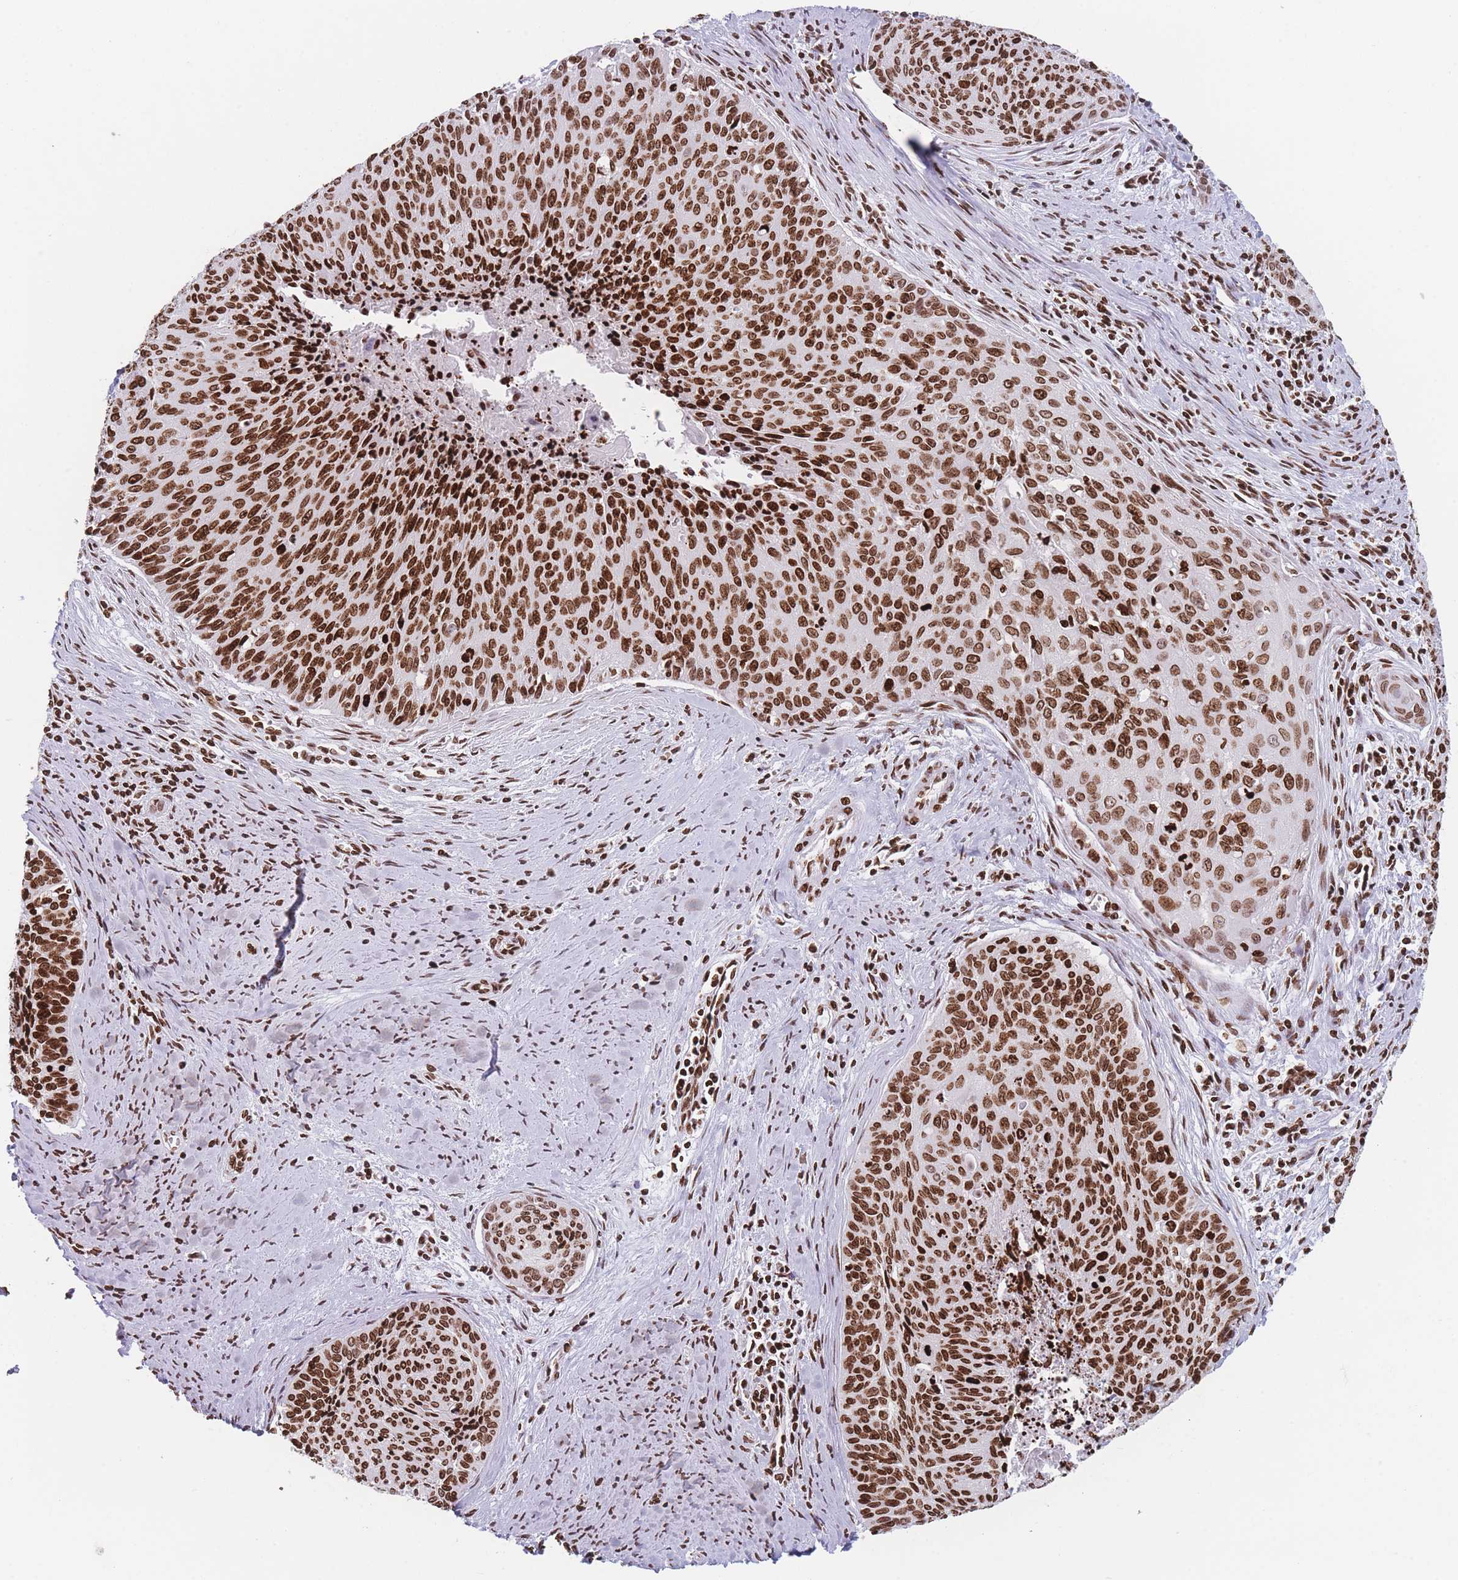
{"staining": {"intensity": "strong", "quantity": ">75%", "location": "nuclear"}, "tissue": "cervical cancer", "cell_type": "Tumor cells", "image_type": "cancer", "snomed": [{"axis": "morphology", "description": "Squamous cell carcinoma, NOS"}, {"axis": "topography", "description": "Cervix"}], "caption": "Protein staining of cervical cancer (squamous cell carcinoma) tissue demonstrates strong nuclear expression in approximately >75% of tumor cells.", "gene": "AK9", "patient": {"sex": "female", "age": 55}}